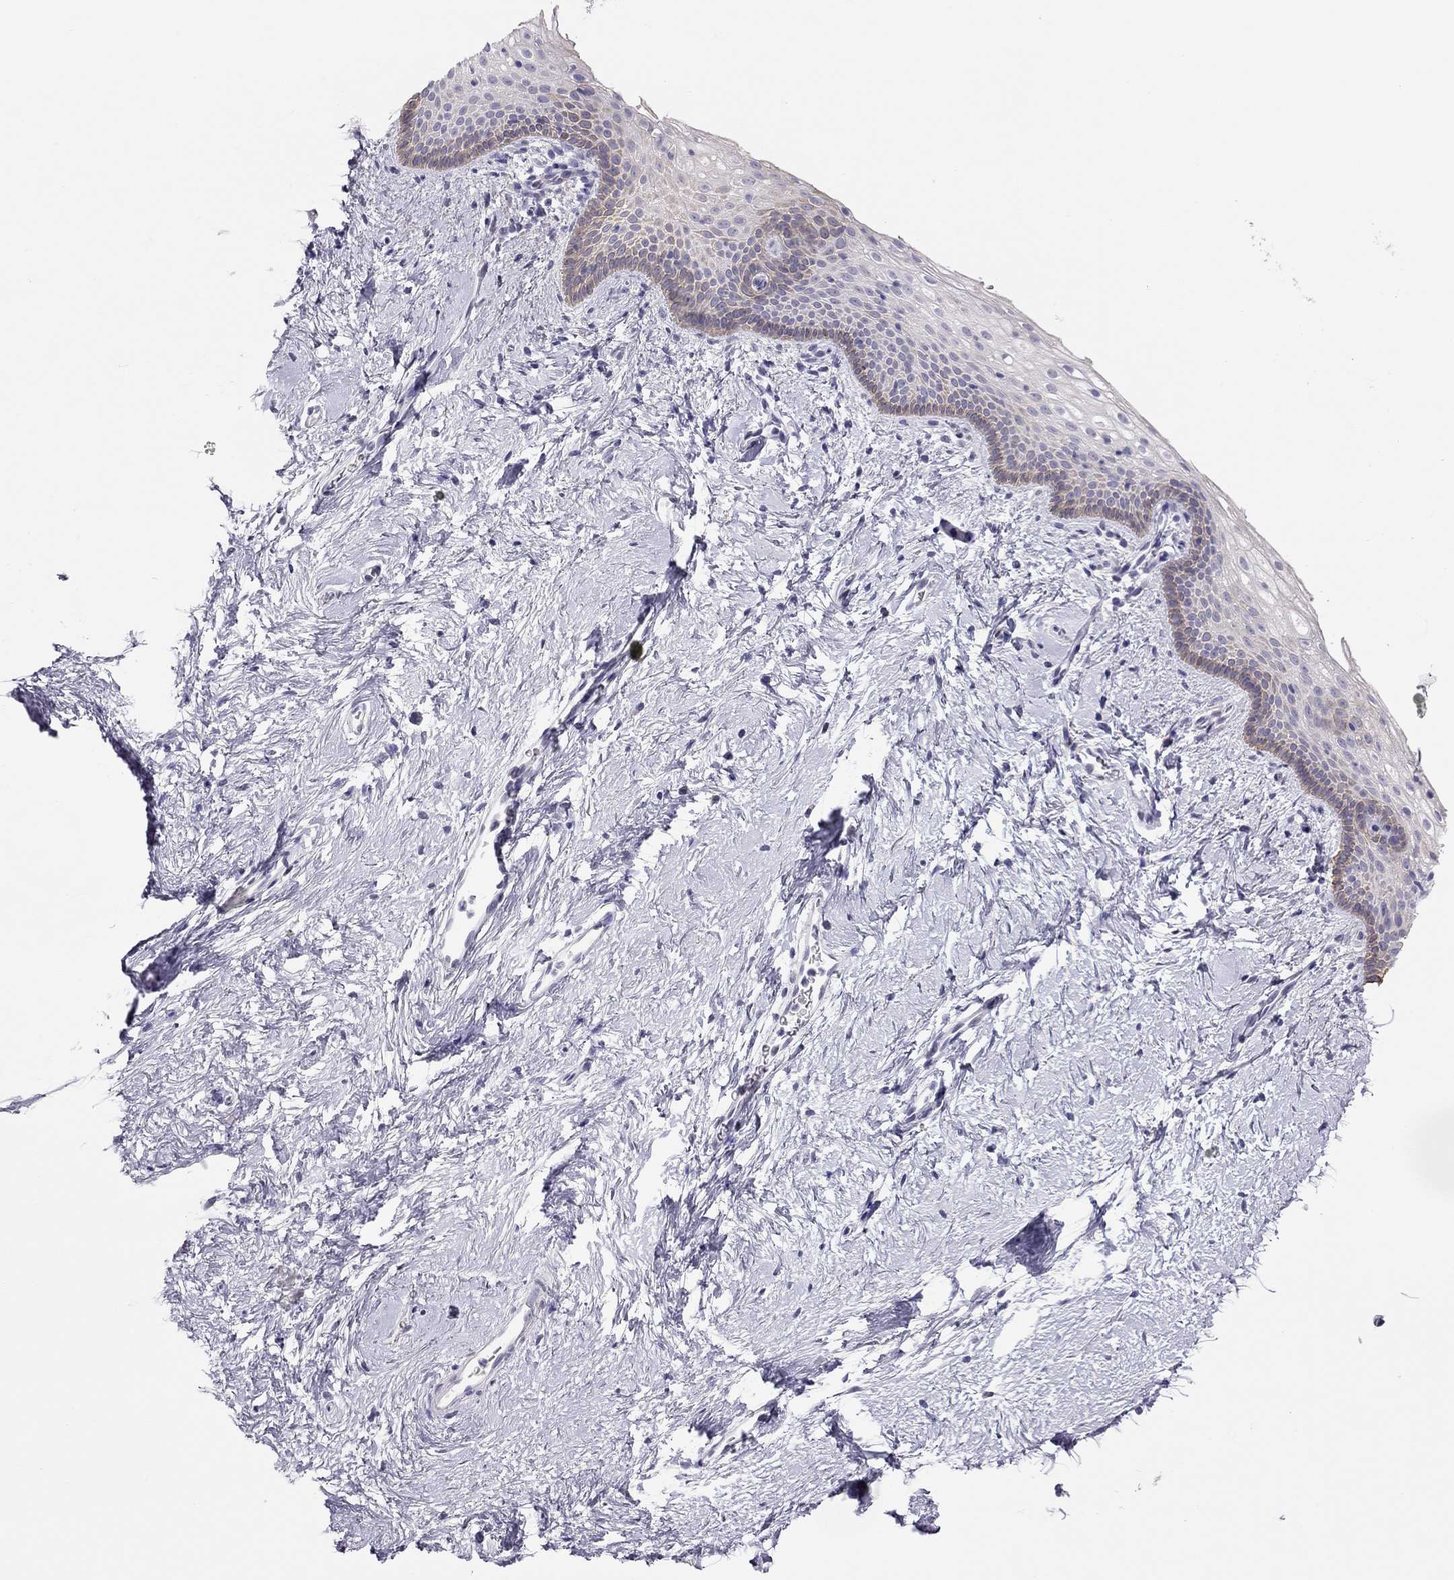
{"staining": {"intensity": "negative", "quantity": "none", "location": "none"}, "tissue": "vagina", "cell_type": "Squamous epithelial cells", "image_type": "normal", "snomed": [{"axis": "morphology", "description": "Normal tissue, NOS"}, {"axis": "topography", "description": "Vagina"}], "caption": "Squamous epithelial cells are negative for brown protein staining in normal vagina. (DAB (3,3'-diaminobenzidine) IHC visualized using brightfield microscopy, high magnification).", "gene": "KCNV2", "patient": {"sex": "female", "age": 61}}